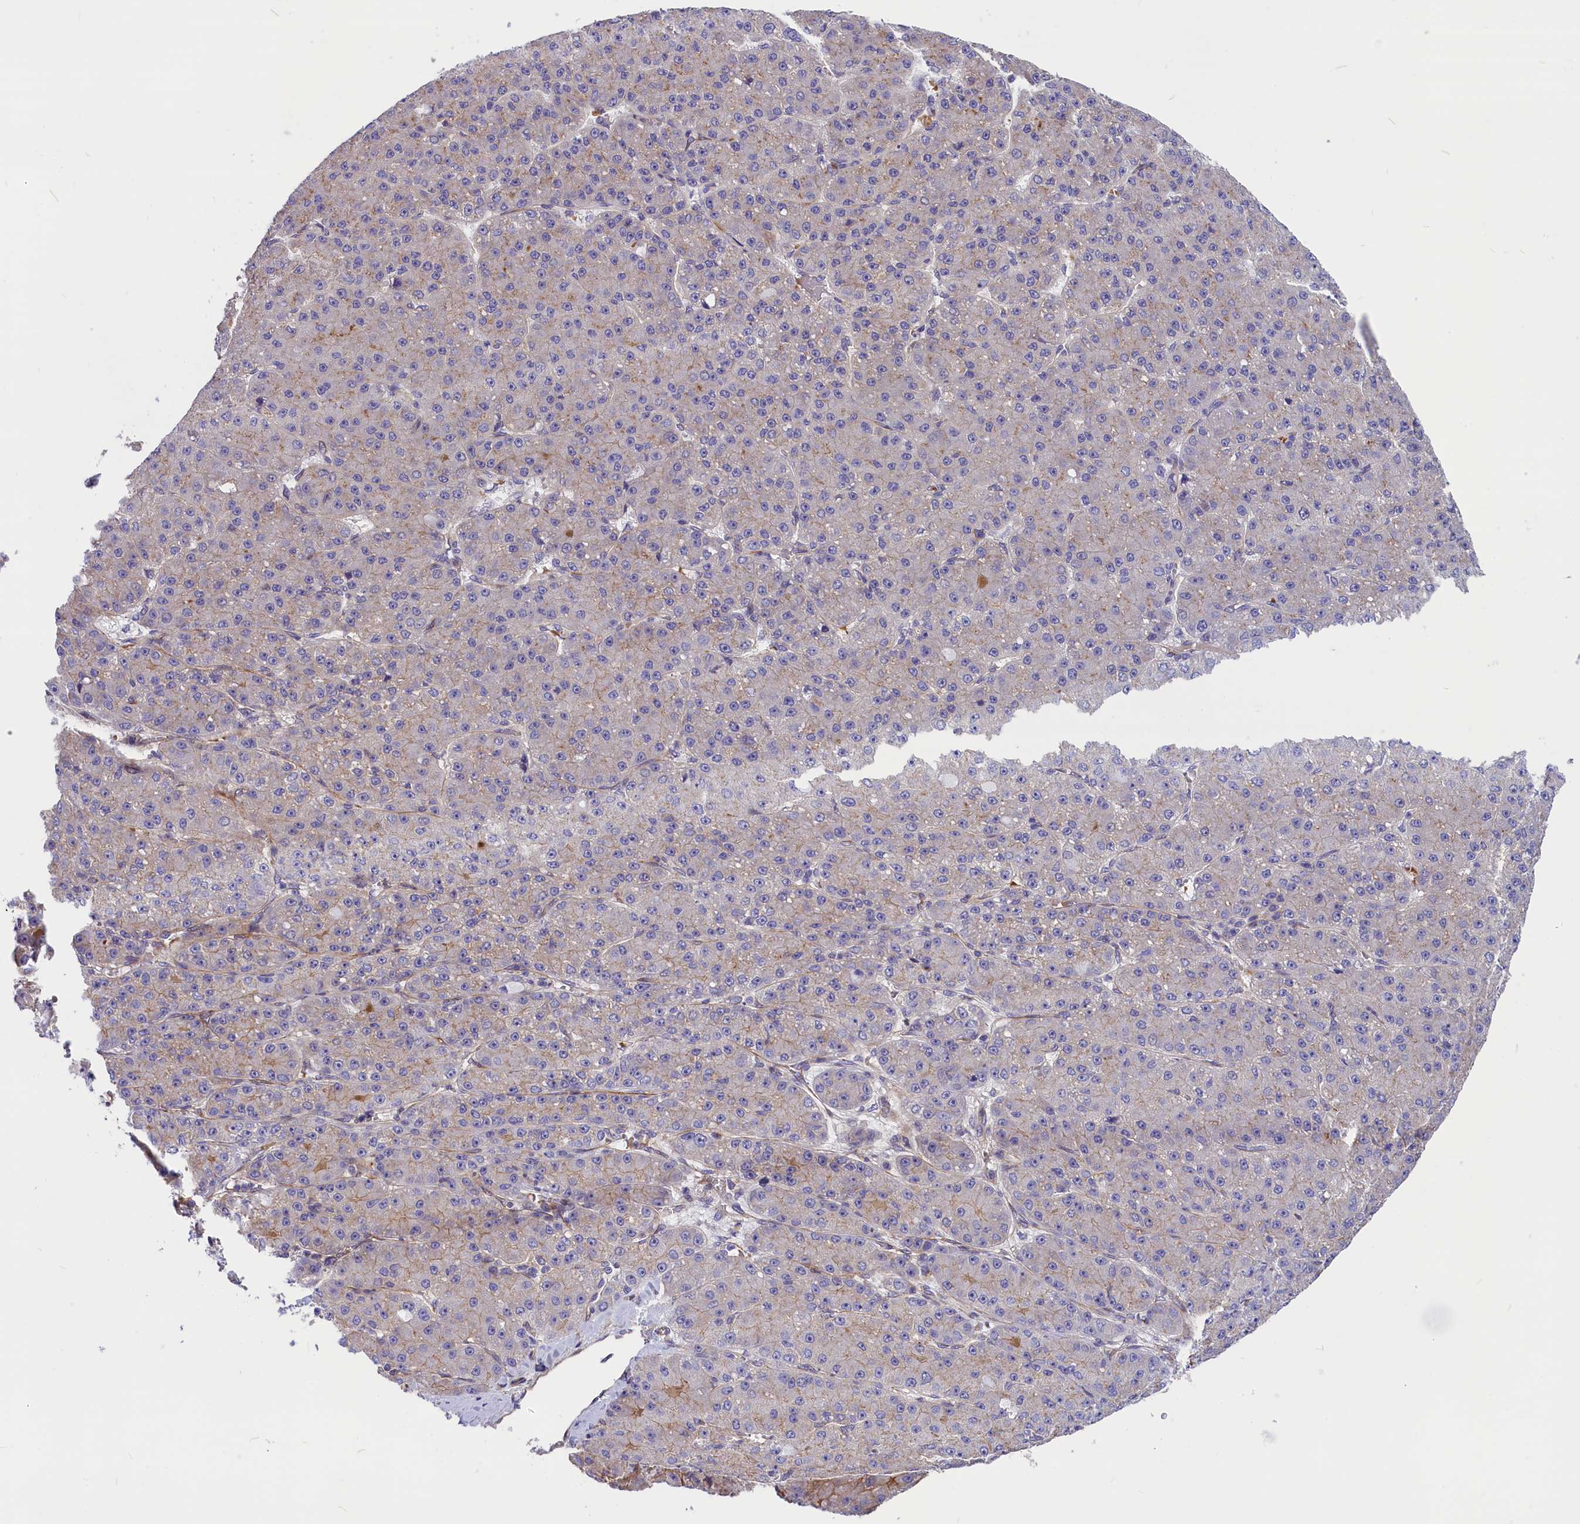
{"staining": {"intensity": "negative", "quantity": "none", "location": "none"}, "tissue": "liver cancer", "cell_type": "Tumor cells", "image_type": "cancer", "snomed": [{"axis": "morphology", "description": "Carcinoma, Hepatocellular, NOS"}, {"axis": "topography", "description": "Liver"}], "caption": "Liver hepatocellular carcinoma was stained to show a protein in brown. There is no significant expression in tumor cells.", "gene": "MED20", "patient": {"sex": "male", "age": 67}}